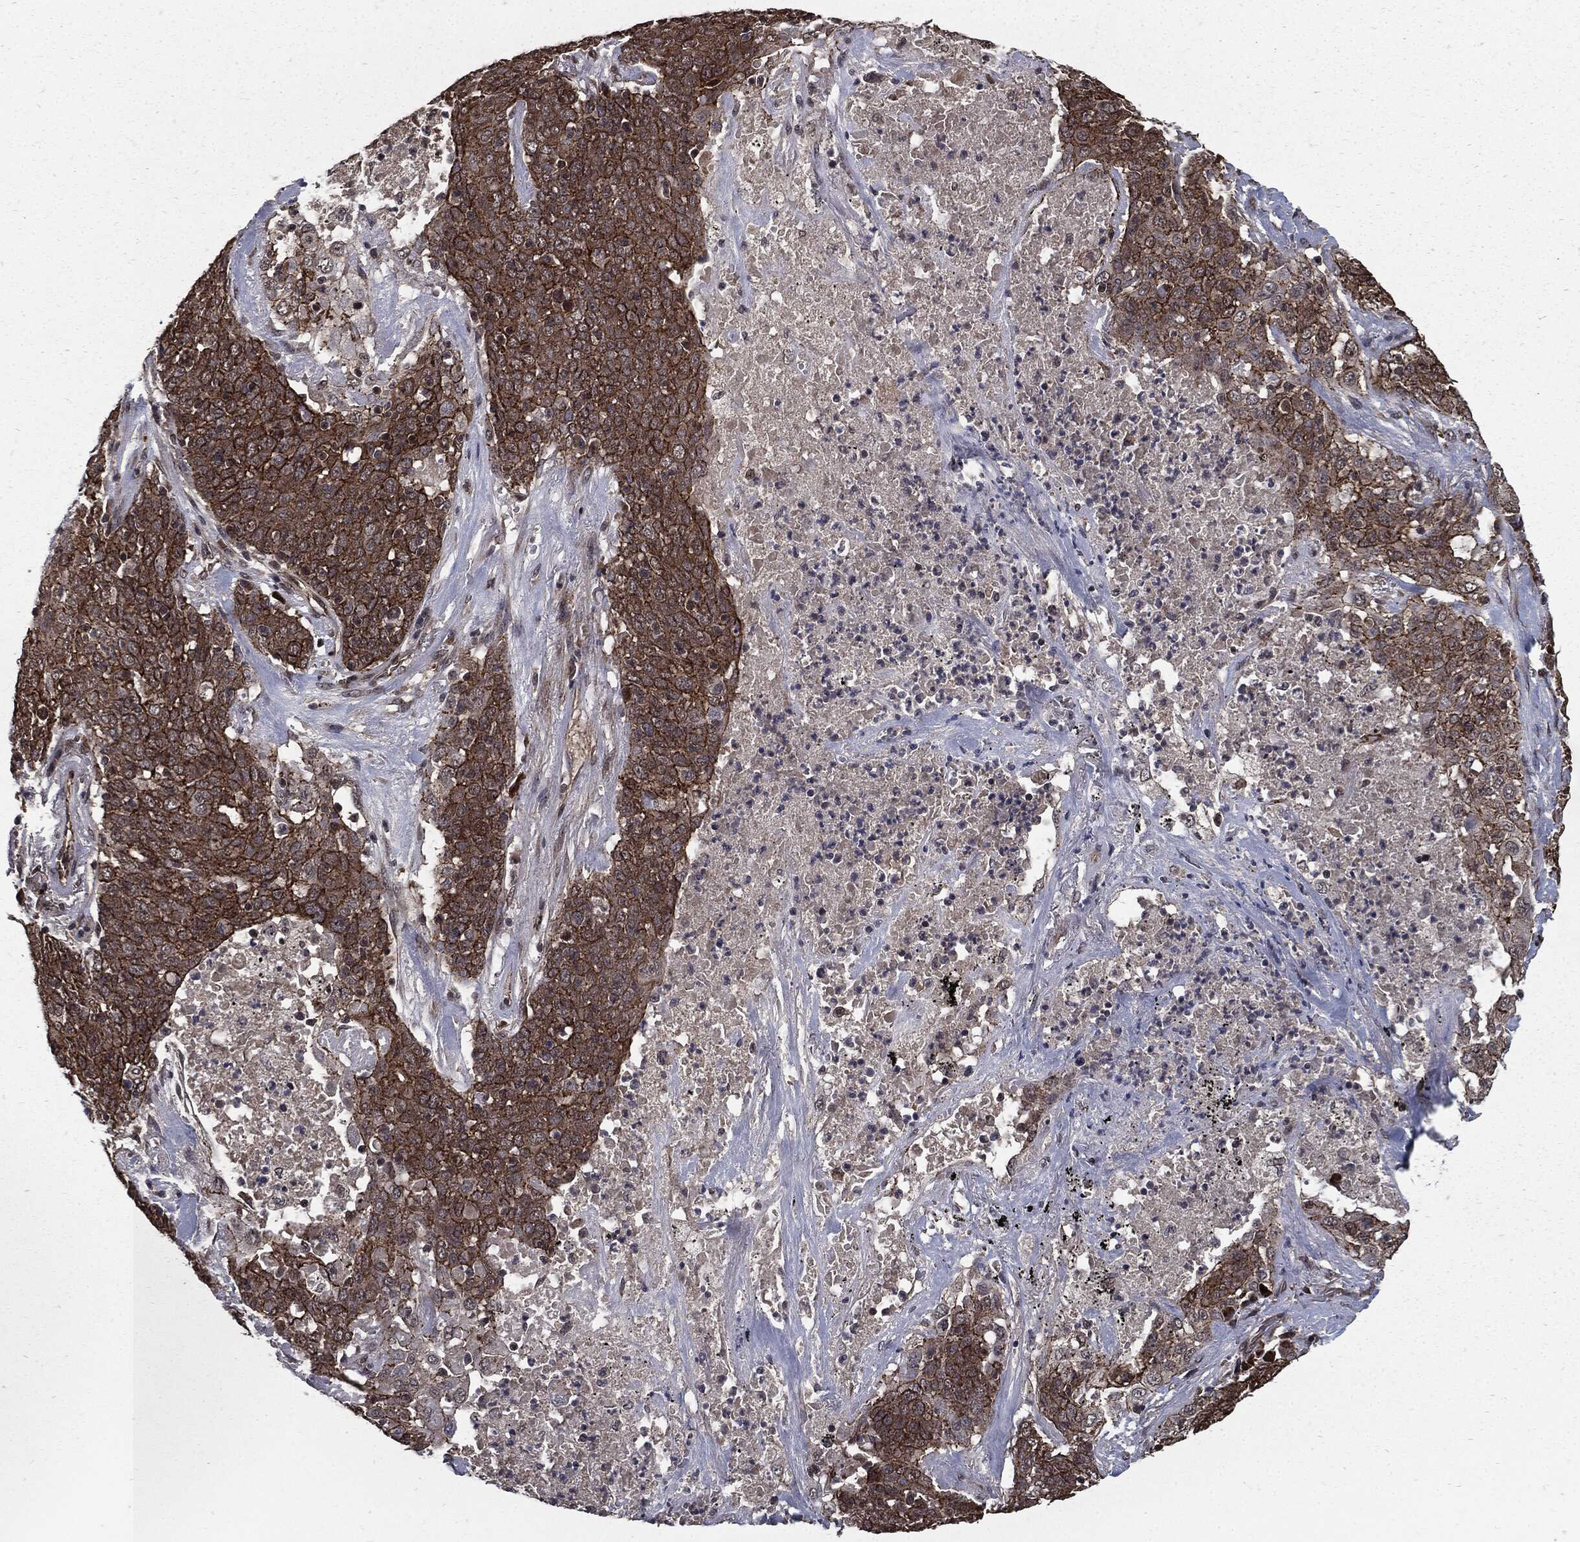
{"staining": {"intensity": "strong", "quantity": "25%-75%", "location": "cytoplasmic/membranous,nuclear"}, "tissue": "lung cancer", "cell_type": "Tumor cells", "image_type": "cancer", "snomed": [{"axis": "morphology", "description": "Squamous cell carcinoma, NOS"}, {"axis": "topography", "description": "Lung"}], "caption": "Tumor cells show high levels of strong cytoplasmic/membranous and nuclear expression in about 25%-75% of cells in lung cancer. The protein is shown in brown color, while the nuclei are stained blue.", "gene": "PTPA", "patient": {"sex": "male", "age": 82}}